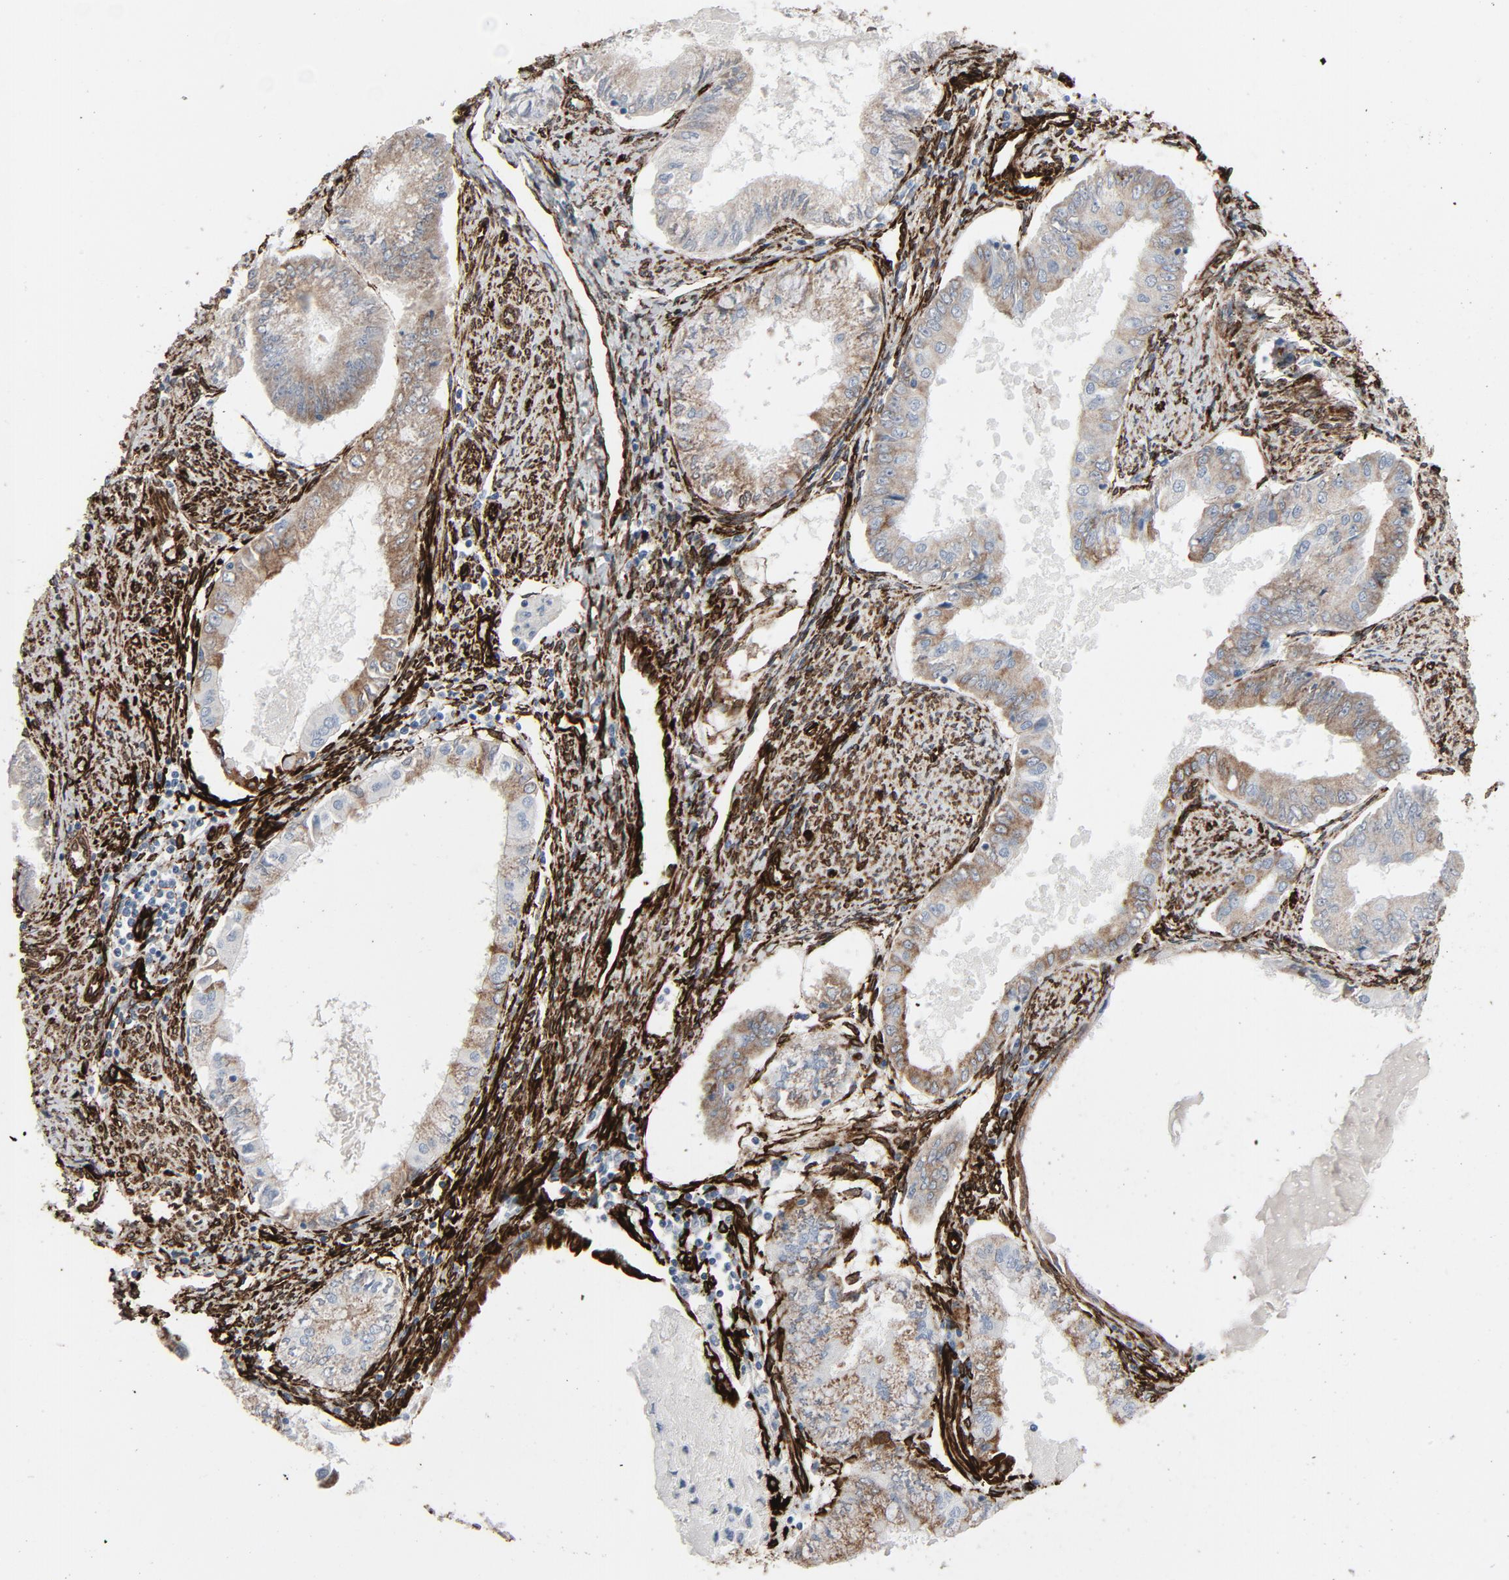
{"staining": {"intensity": "moderate", "quantity": ">75%", "location": "cytoplasmic/membranous"}, "tissue": "endometrial cancer", "cell_type": "Tumor cells", "image_type": "cancer", "snomed": [{"axis": "morphology", "description": "Adenocarcinoma, NOS"}, {"axis": "topography", "description": "Endometrium"}], "caption": "IHC micrograph of endometrial cancer stained for a protein (brown), which demonstrates medium levels of moderate cytoplasmic/membranous expression in about >75% of tumor cells.", "gene": "SERPINH1", "patient": {"sex": "female", "age": 59}}